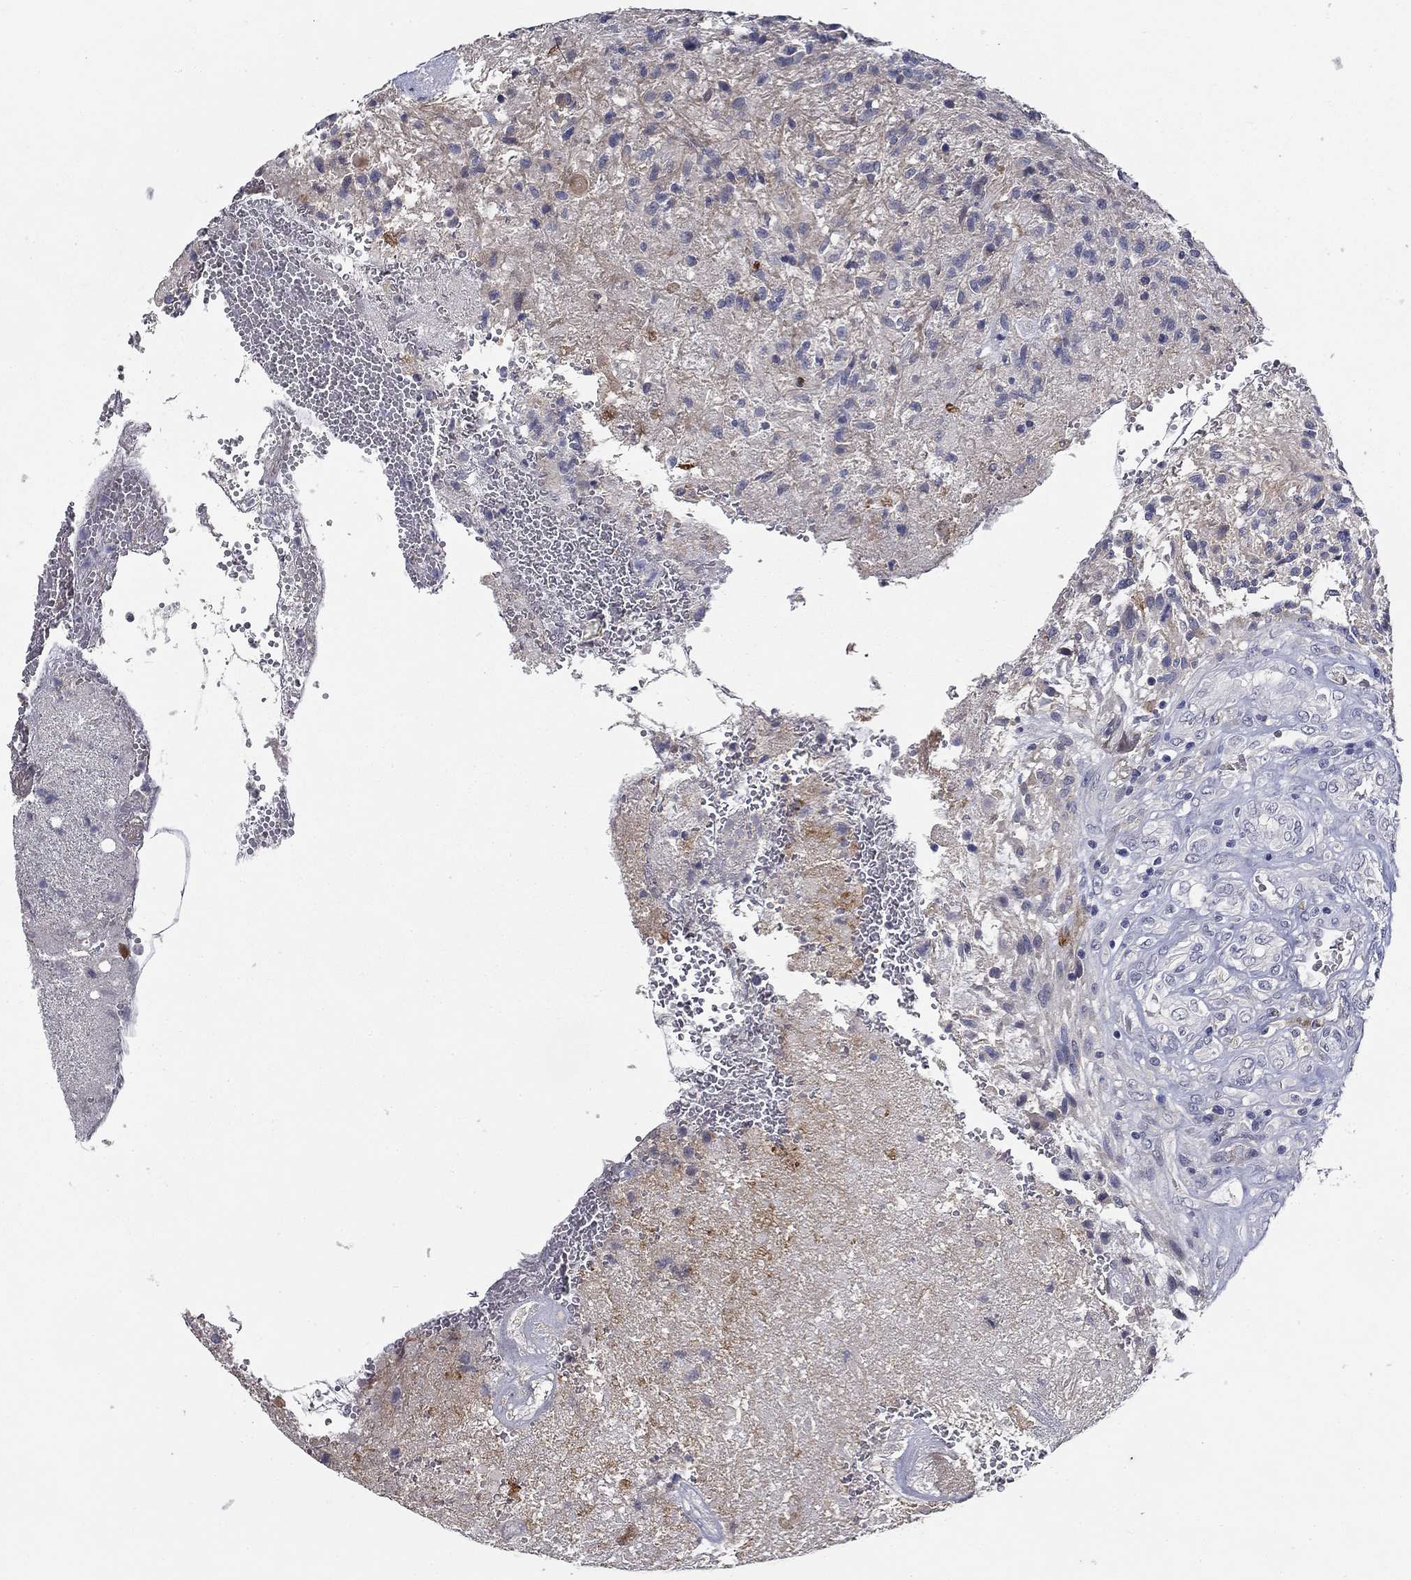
{"staining": {"intensity": "negative", "quantity": "none", "location": "none"}, "tissue": "glioma", "cell_type": "Tumor cells", "image_type": "cancer", "snomed": [{"axis": "morphology", "description": "Glioma, malignant, High grade"}, {"axis": "topography", "description": "Brain"}], "caption": "Human malignant glioma (high-grade) stained for a protein using IHC displays no expression in tumor cells.", "gene": "CD274", "patient": {"sex": "male", "age": 56}}